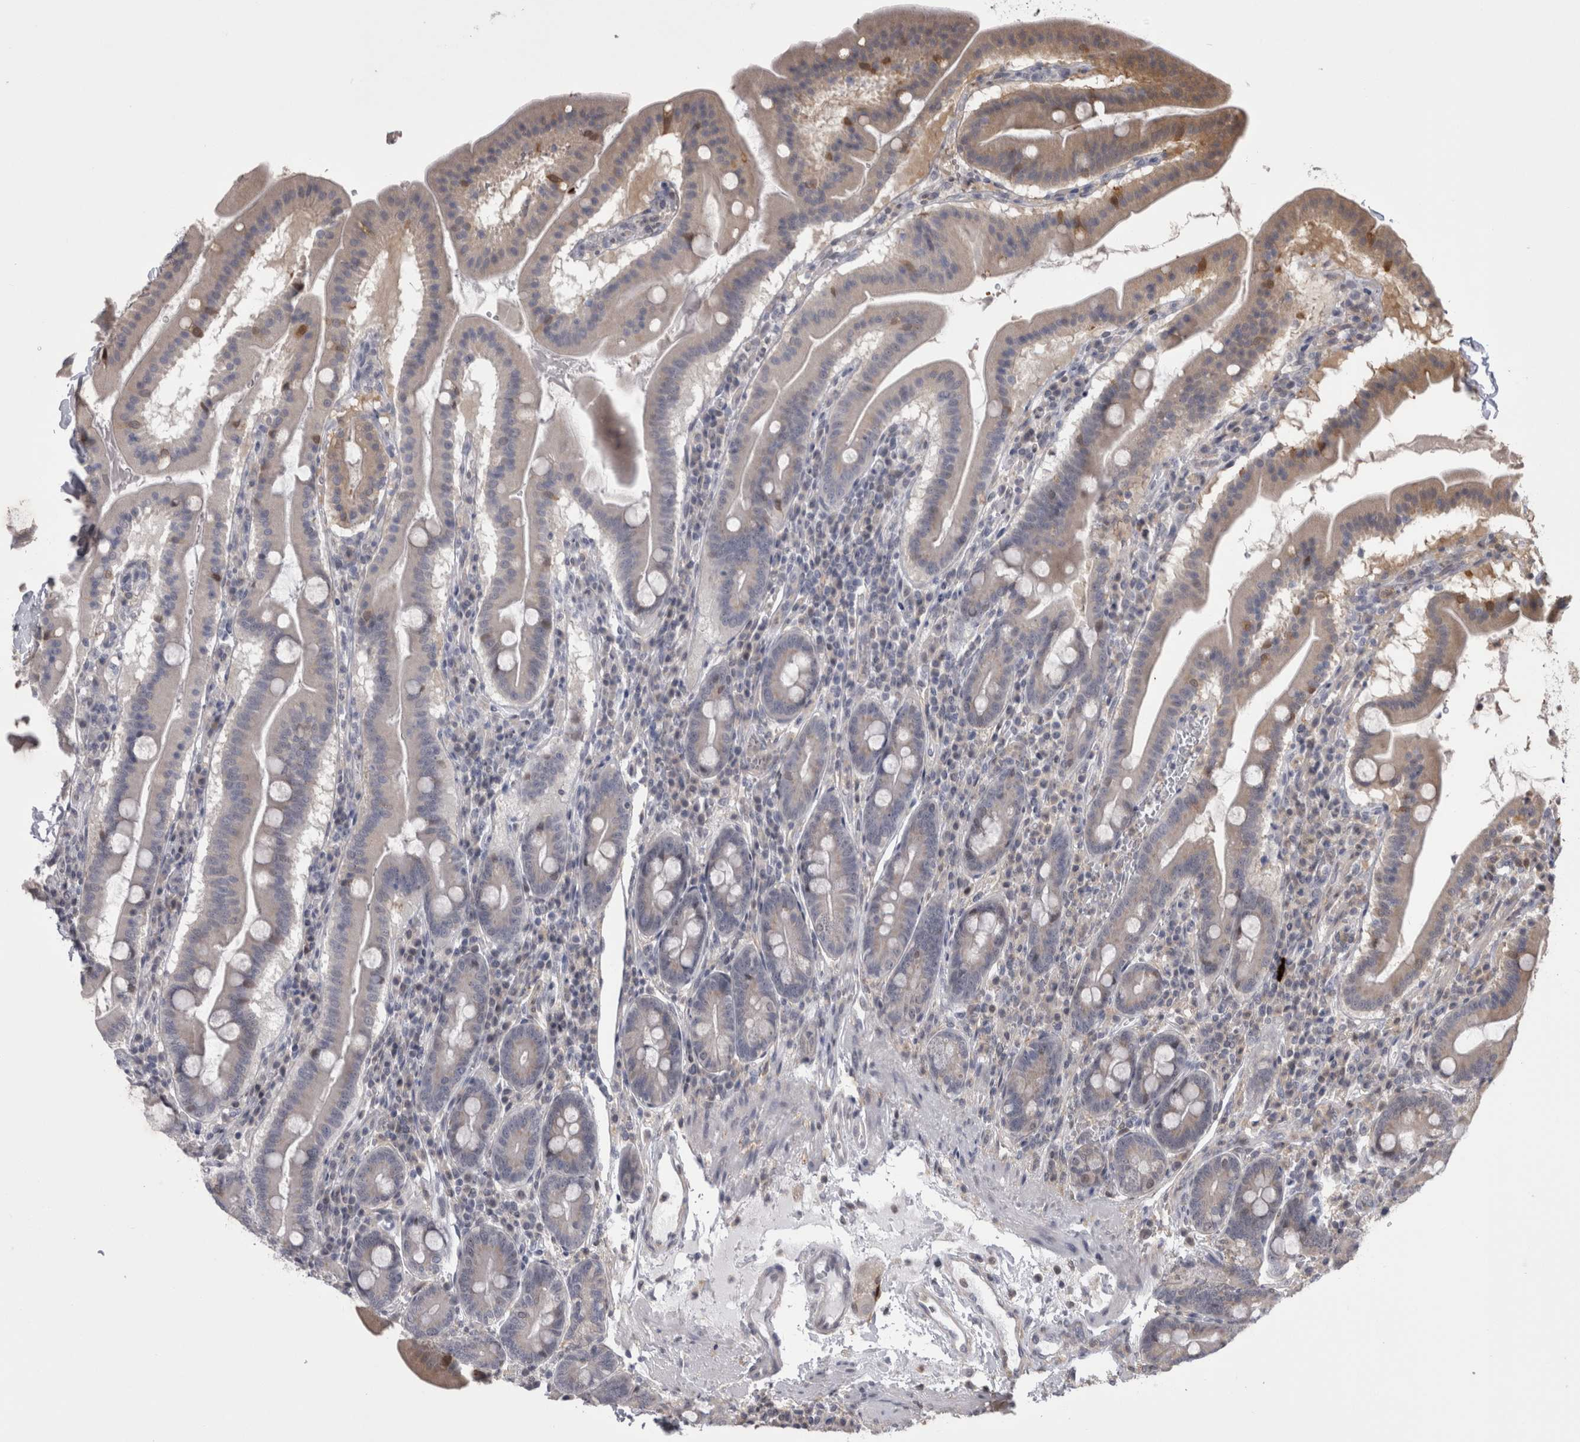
{"staining": {"intensity": "weak", "quantity": "<25%", "location": "cytoplasmic/membranous"}, "tissue": "duodenum", "cell_type": "Glandular cells", "image_type": "normal", "snomed": [{"axis": "morphology", "description": "Normal tissue, NOS"}, {"axis": "morphology", "description": "Adenocarcinoma, NOS"}, {"axis": "topography", "description": "Pancreas"}, {"axis": "topography", "description": "Duodenum"}], "caption": "Micrograph shows no protein positivity in glandular cells of benign duodenum. The staining is performed using DAB brown chromogen with nuclei counter-stained in using hematoxylin.", "gene": "CHIC1", "patient": {"sex": "male", "age": 50}}